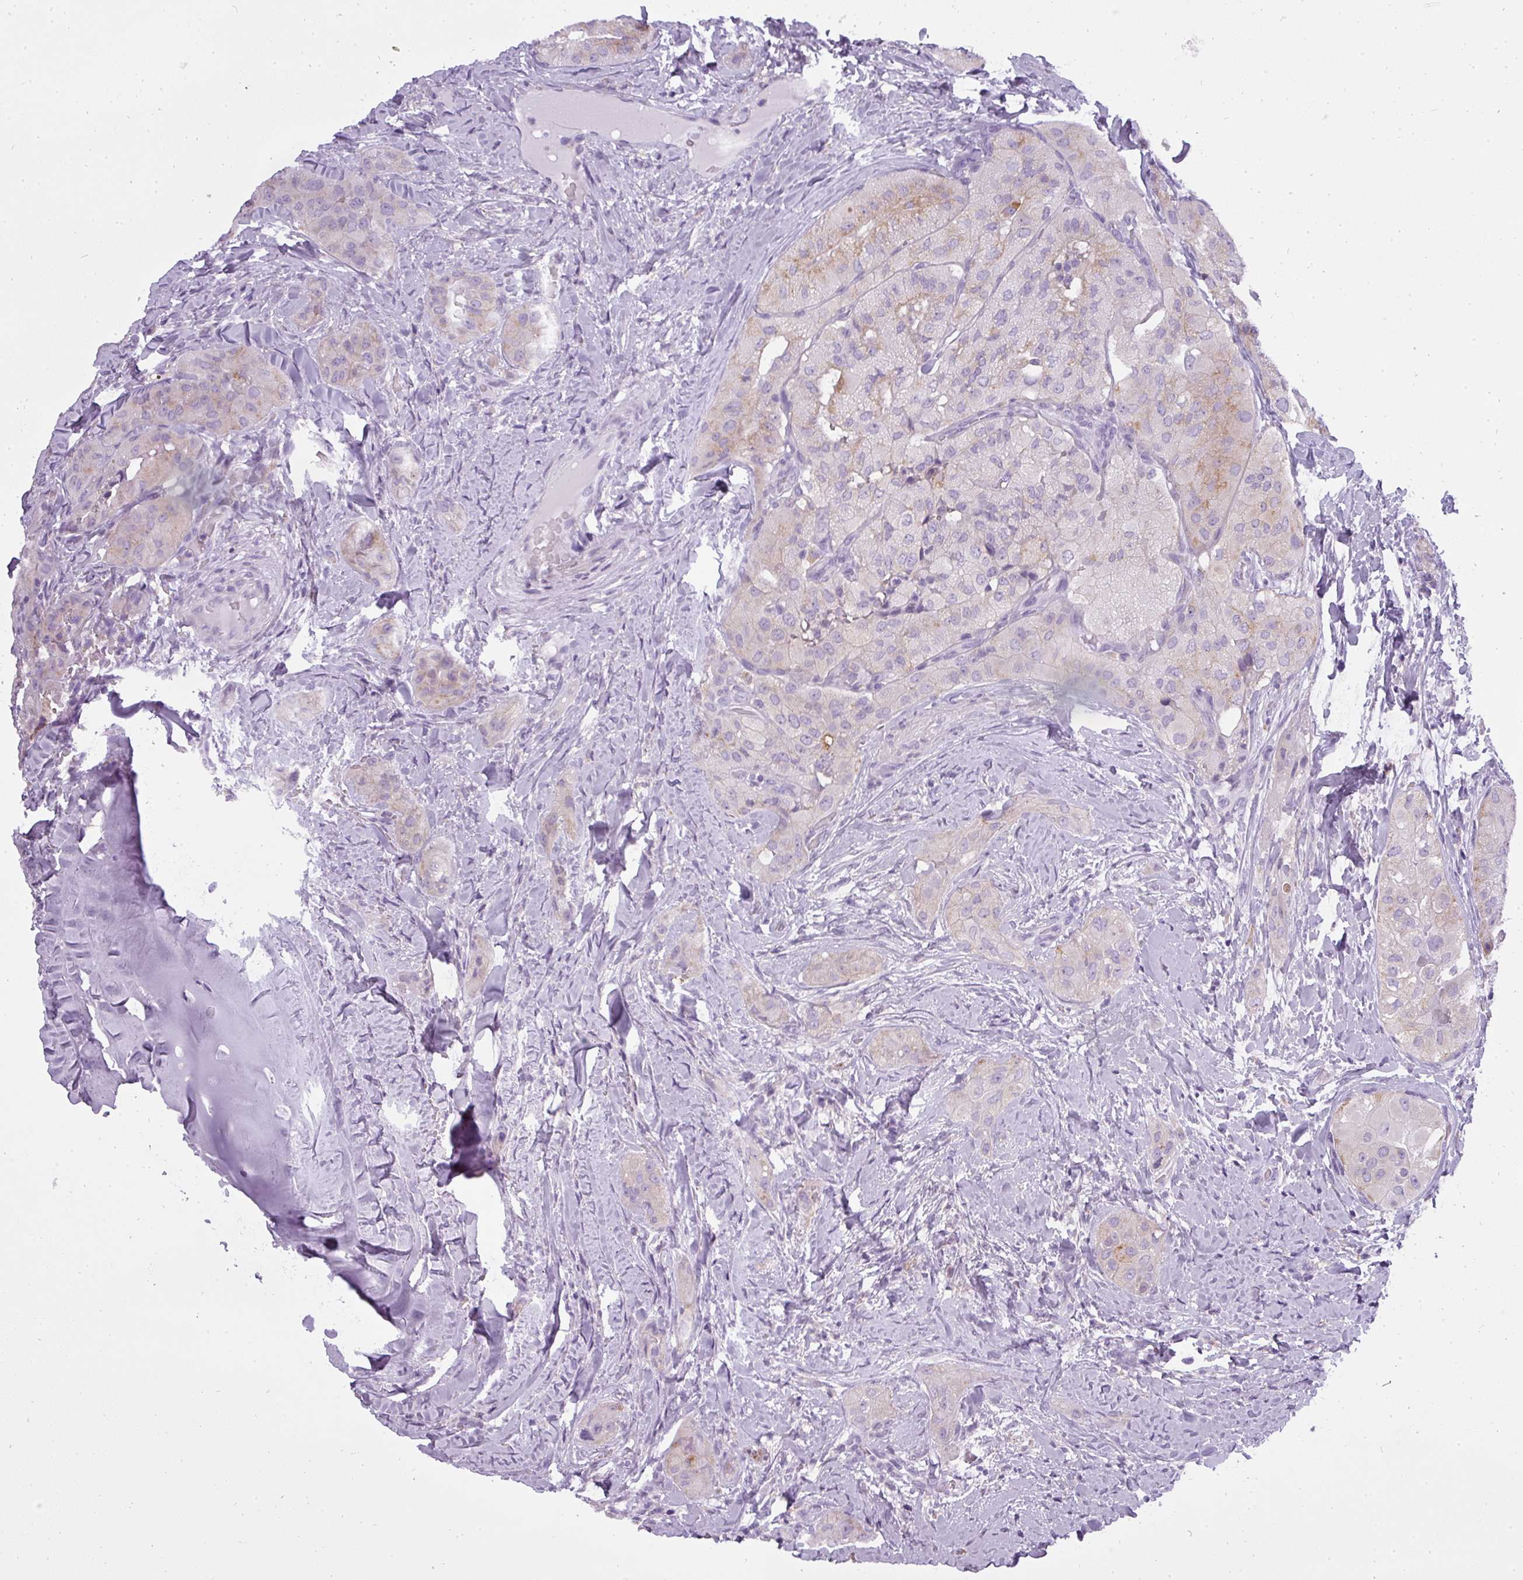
{"staining": {"intensity": "weak", "quantity": "<25%", "location": "cytoplasmic/membranous"}, "tissue": "thyroid cancer", "cell_type": "Tumor cells", "image_type": "cancer", "snomed": [{"axis": "morphology", "description": "Normal tissue, NOS"}, {"axis": "morphology", "description": "Papillary adenocarcinoma, NOS"}, {"axis": "topography", "description": "Thyroid gland"}], "caption": "Tumor cells are negative for protein expression in human thyroid papillary adenocarcinoma.", "gene": "ATP6V1D", "patient": {"sex": "female", "age": 59}}